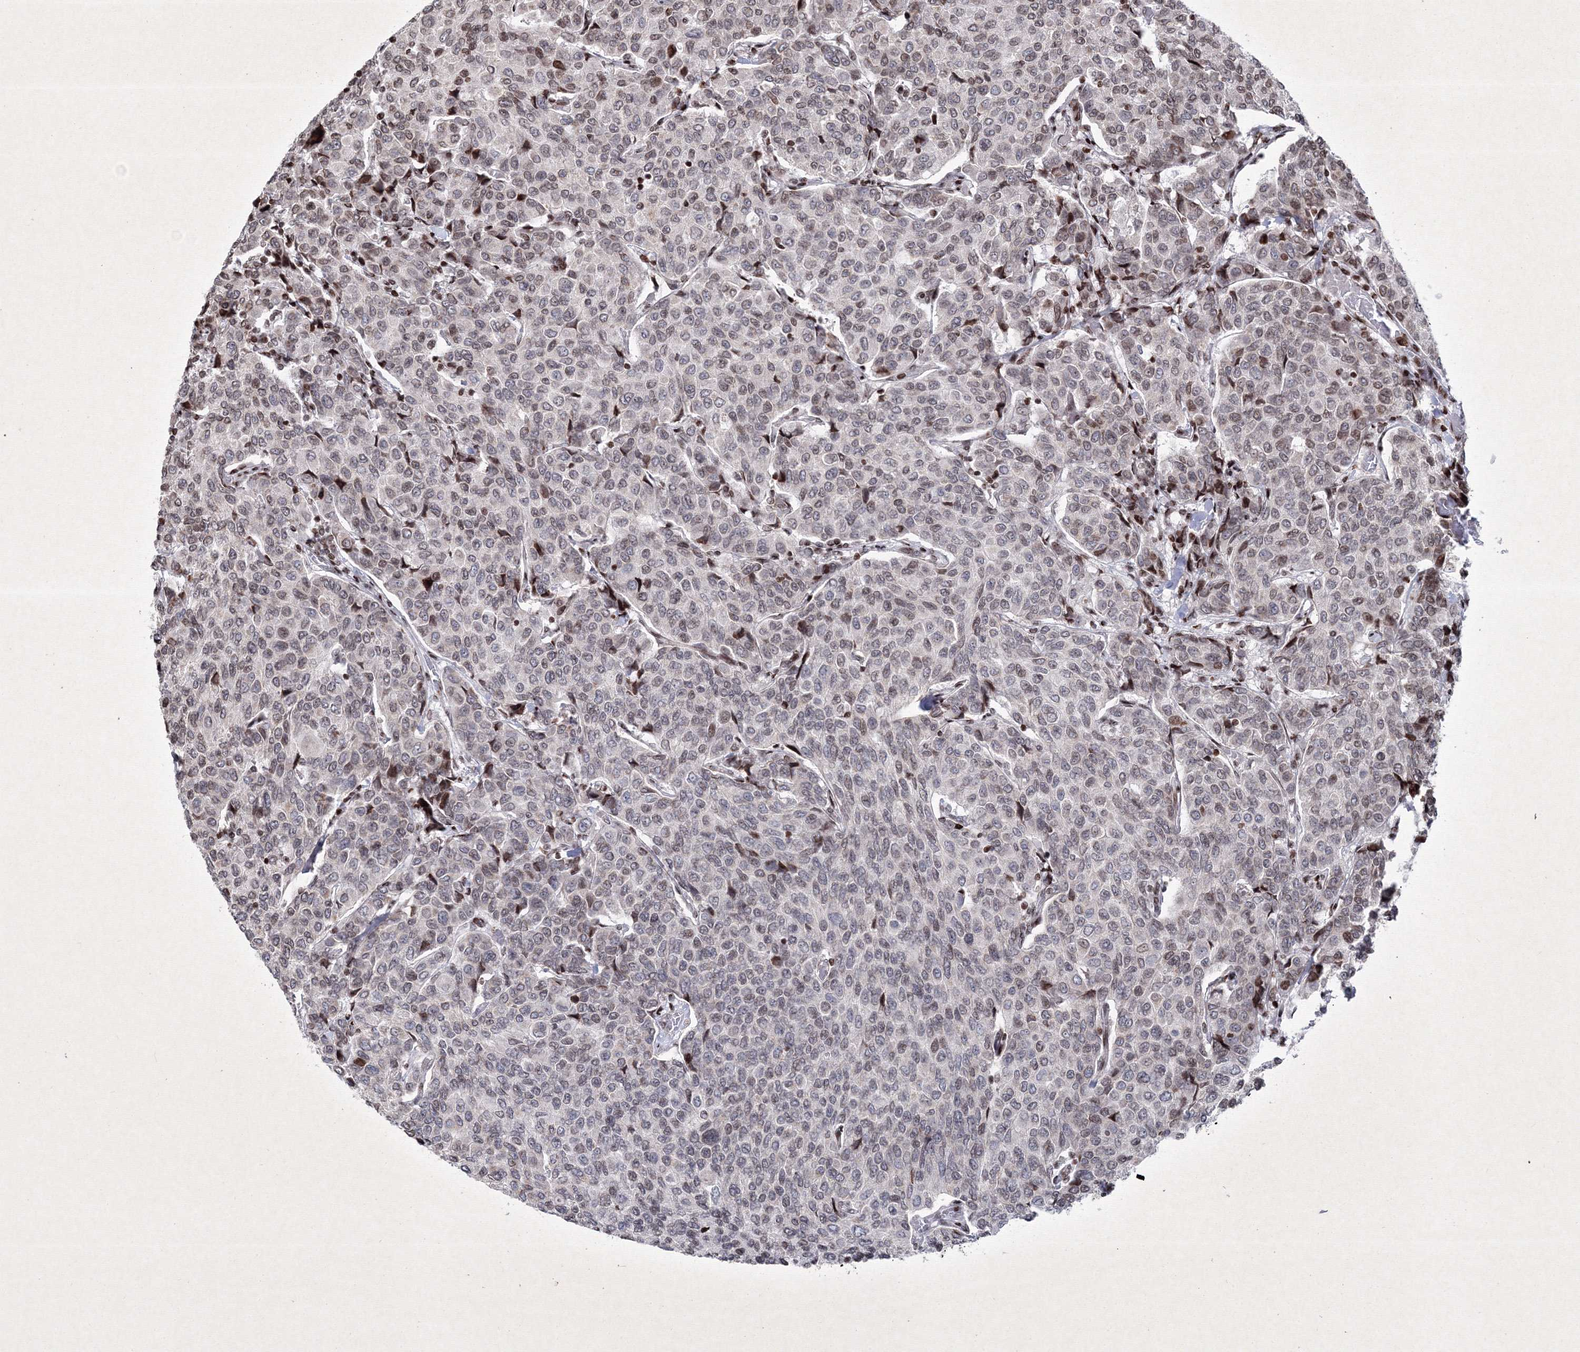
{"staining": {"intensity": "weak", "quantity": "<25%", "location": "nuclear"}, "tissue": "breast cancer", "cell_type": "Tumor cells", "image_type": "cancer", "snomed": [{"axis": "morphology", "description": "Duct carcinoma"}, {"axis": "topography", "description": "Breast"}], "caption": "The image reveals no staining of tumor cells in infiltrating ductal carcinoma (breast).", "gene": "SMIM29", "patient": {"sex": "female", "age": 55}}